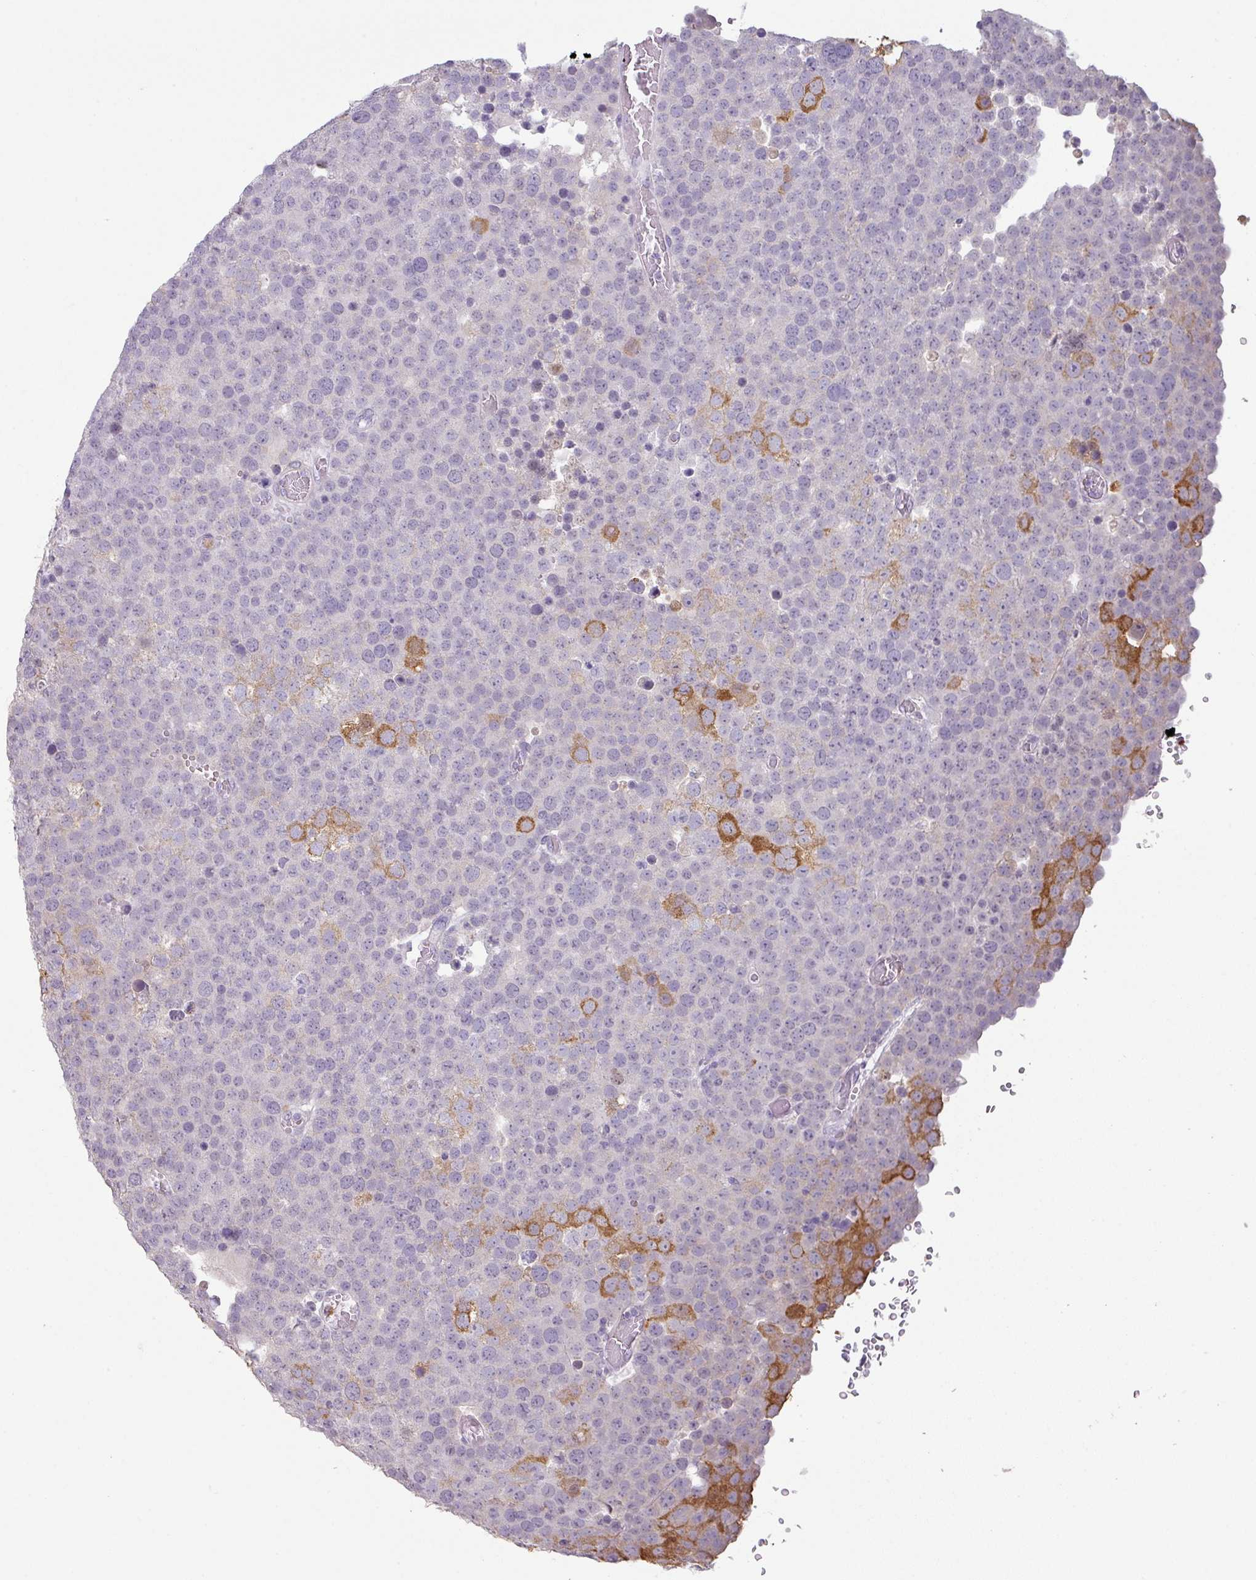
{"staining": {"intensity": "moderate", "quantity": "<25%", "location": "cytoplasmic/membranous"}, "tissue": "testis cancer", "cell_type": "Tumor cells", "image_type": "cancer", "snomed": [{"axis": "morphology", "description": "Normal tissue, NOS"}, {"axis": "morphology", "description": "Seminoma, NOS"}, {"axis": "topography", "description": "Testis"}], "caption": "Protein positivity by IHC displays moderate cytoplasmic/membranous staining in about <25% of tumor cells in seminoma (testis).", "gene": "MAGEC3", "patient": {"sex": "male", "age": 71}}